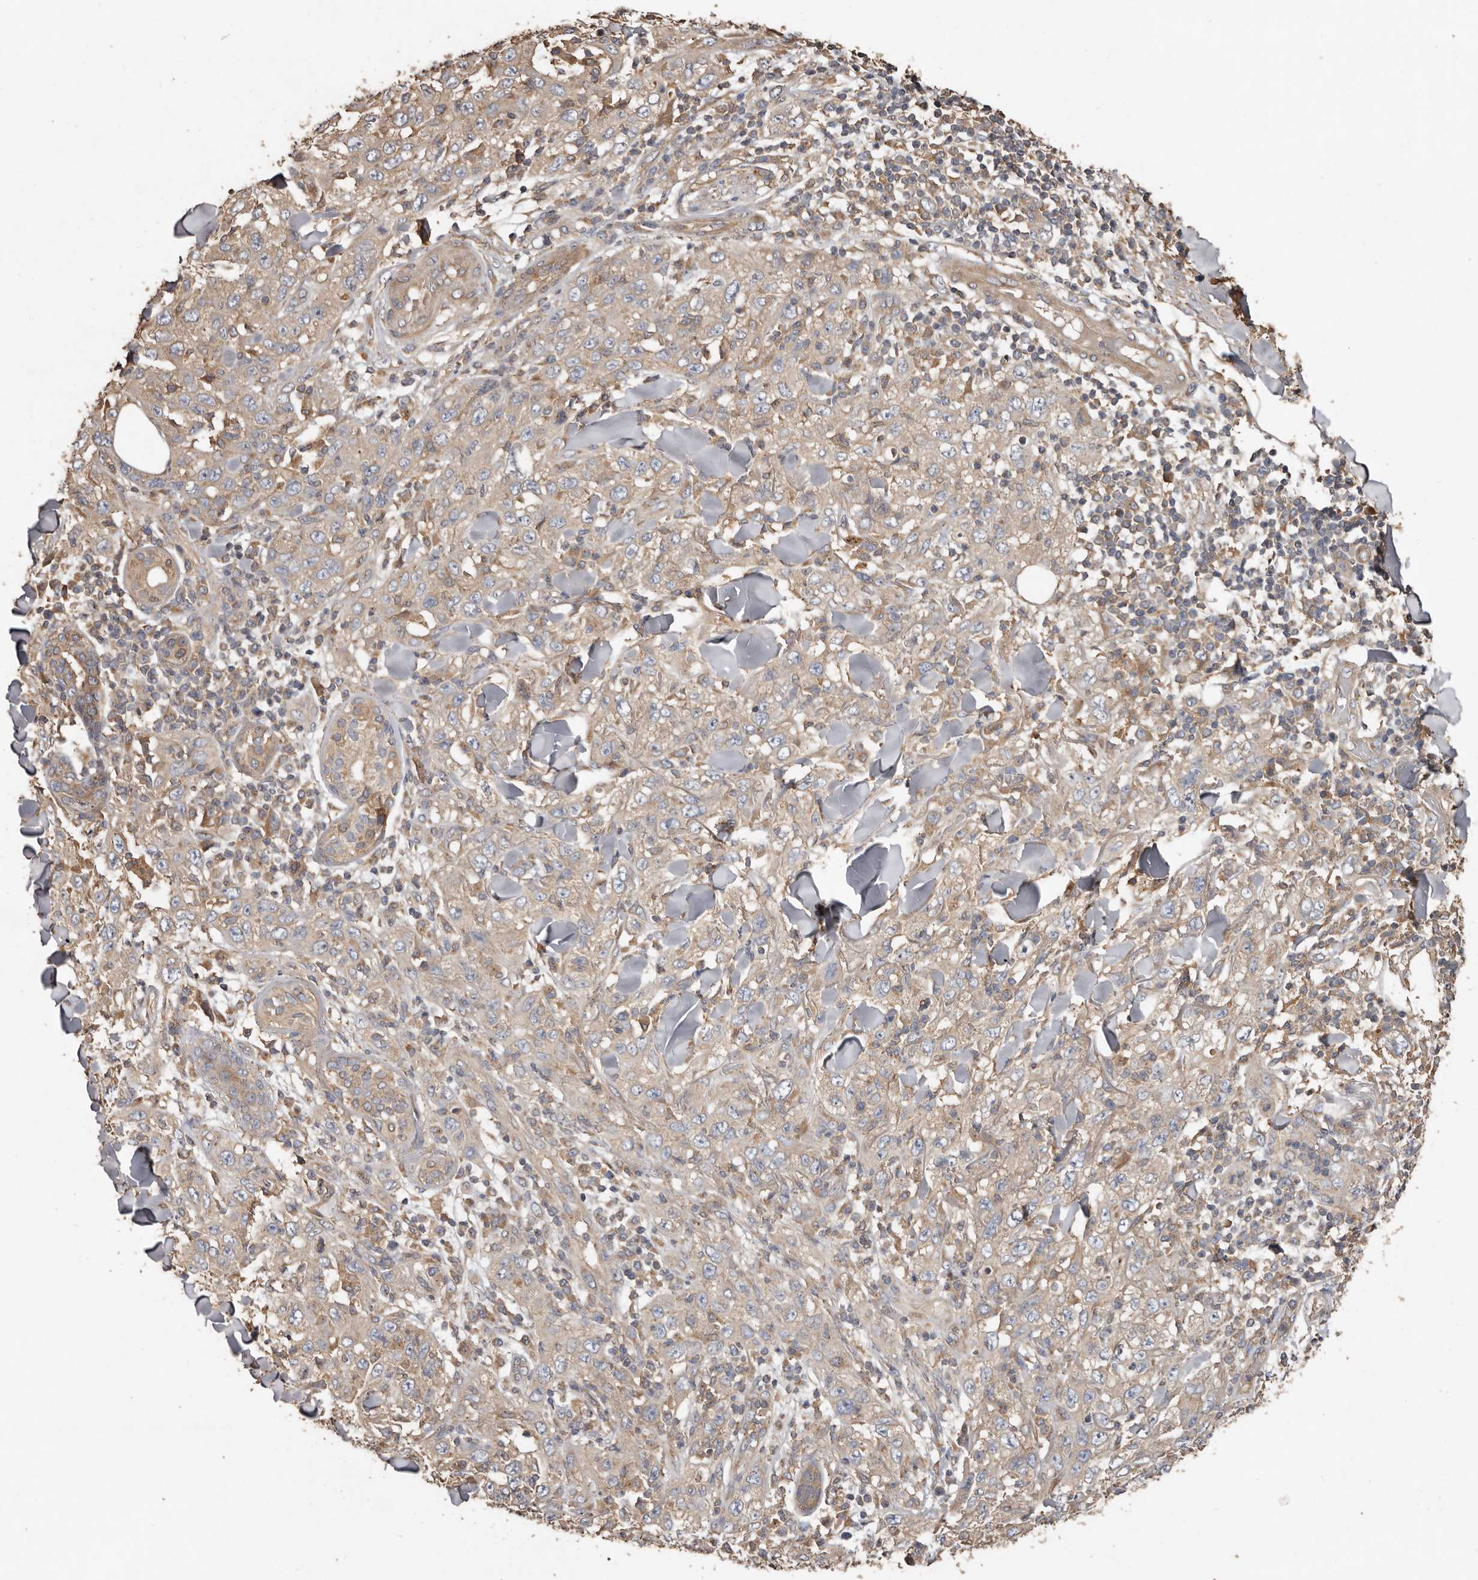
{"staining": {"intensity": "weak", "quantity": ">75%", "location": "cytoplasmic/membranous"}, "tissue": "skin cancer", "cell_type": "Tumor cells", "image_type": "cancer", "snomed": [{"axis": "morphology", "description": "Squamous cell carcinoma, NOS"}, {"axis": "topography", "description": "Skin"}], "caption": "Skin cancer (squamous cell carcinoma) tissue exhibits weak cytoplasmic/membranous expression in approximately >75% of tumor cells, visualized by immunohistochemistry.", "gene": "FLCN", "patient": {"sex": "female", "age": 88}}